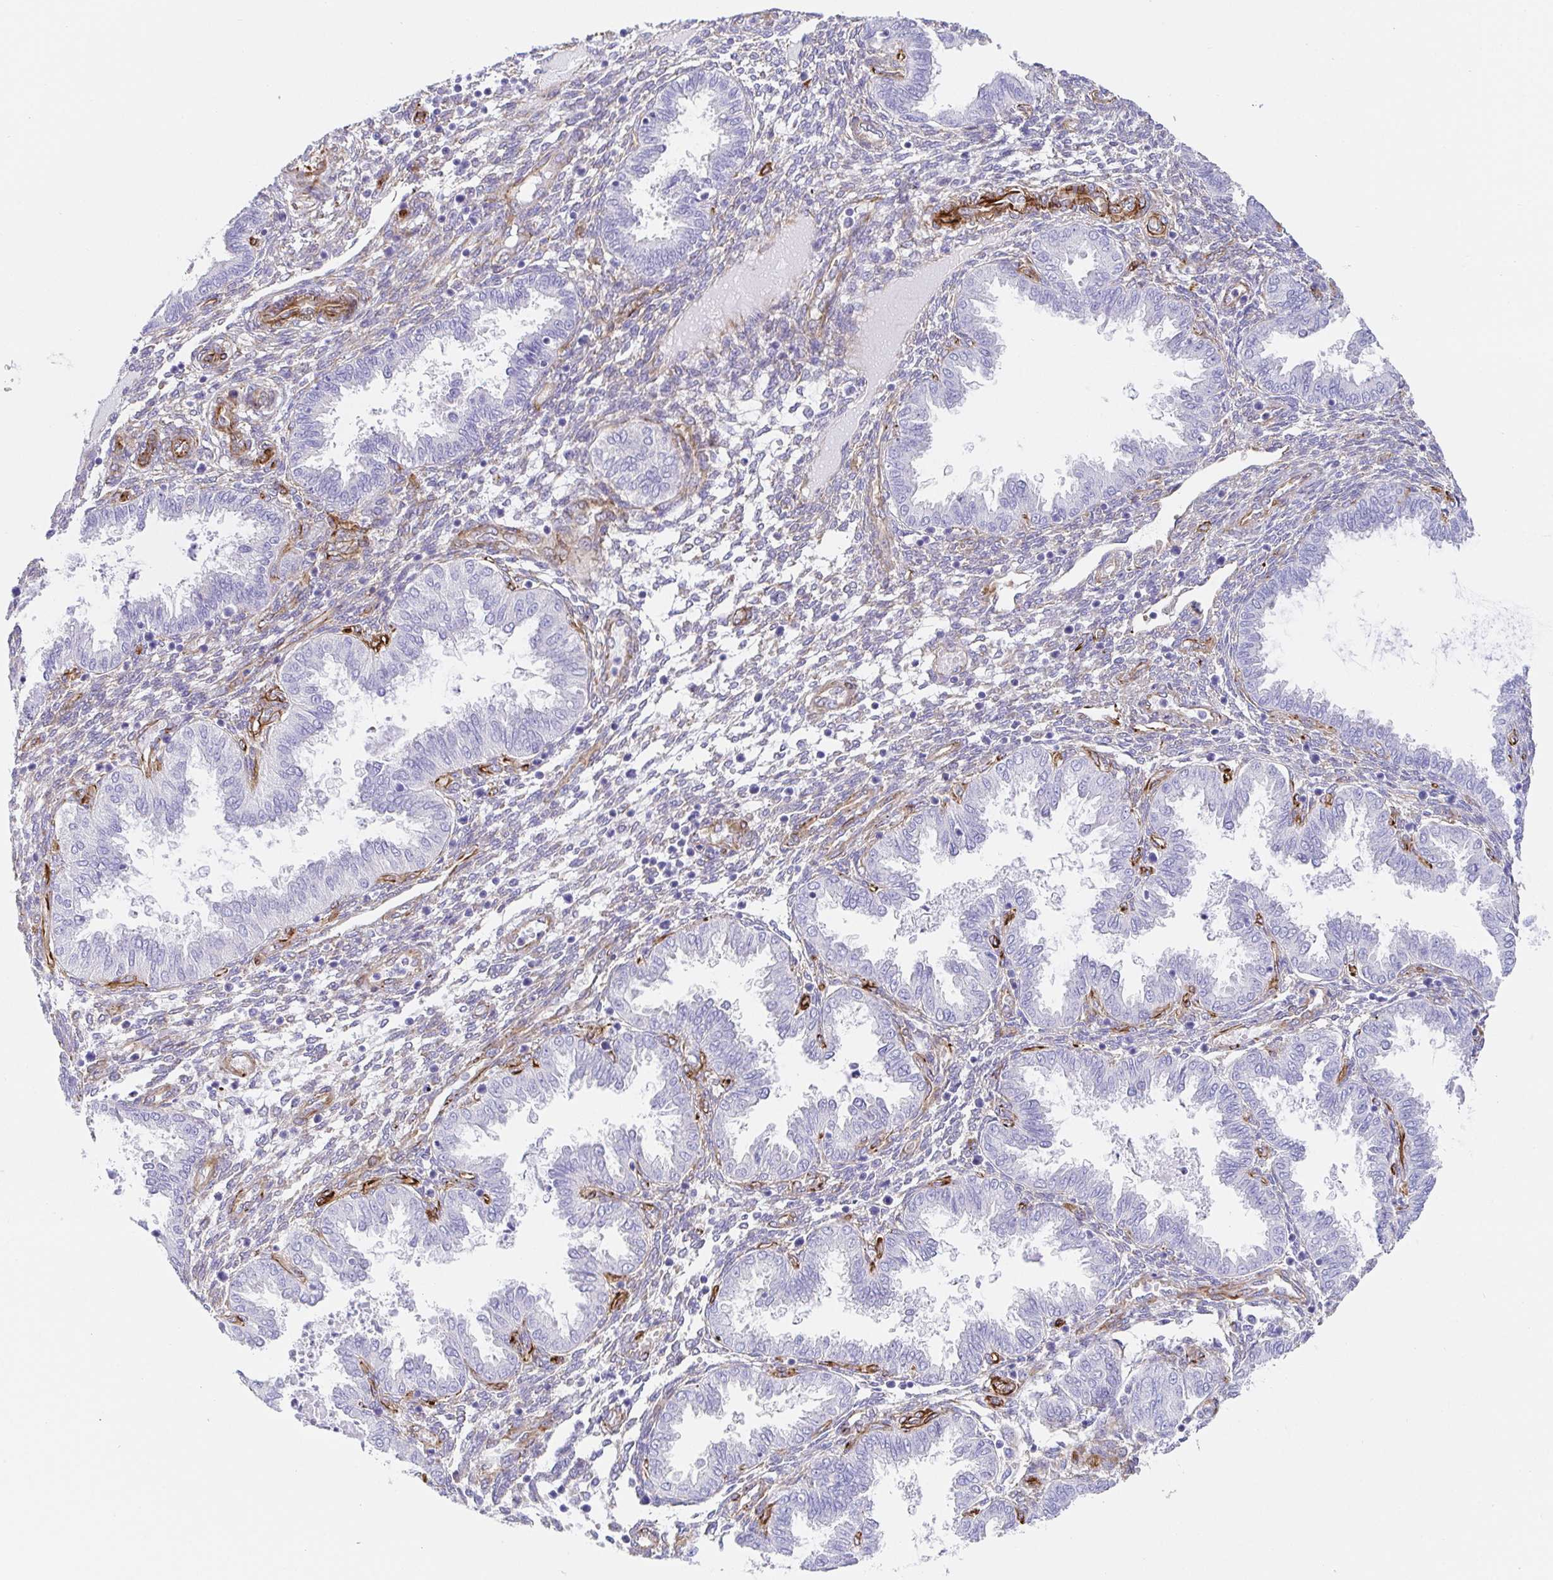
{"staining": {"intensity": "negative", "quantity": "none", "location": "none"}, "tissue": "endometrium", "cell_type": "Cells in endometrial stroma", "image_type": "normal", "snomed": [{"axis": "morphology", "description": "Normal tissue, NOS"}, {"axis": "topography", "description": "Endometrium"}], "caption": "Cells in endometrial stroma show no significant protein positivity in benign endometrium.", "gene": "DOCK1", "patient": {"sex": "female", "age": 33}}